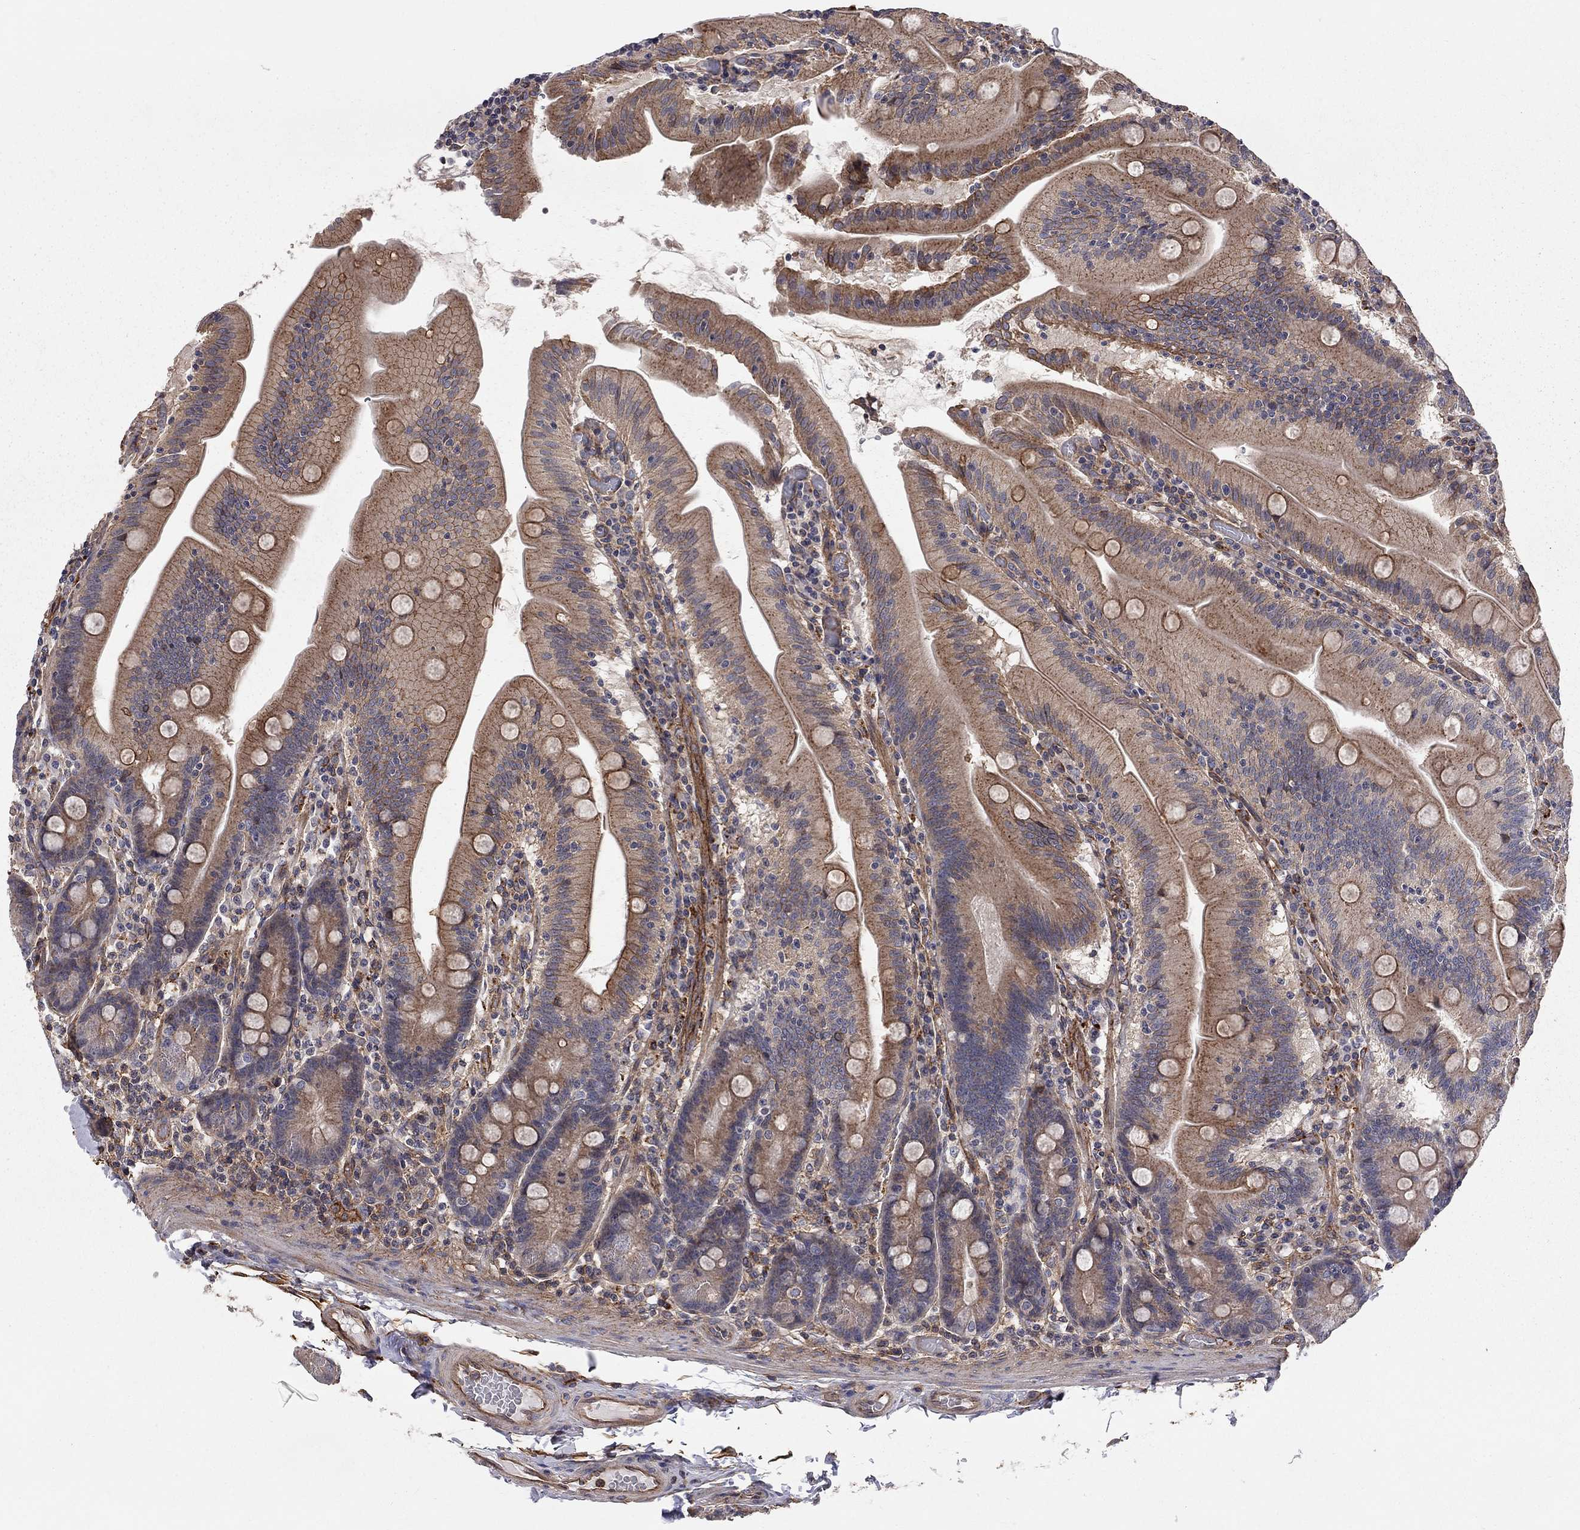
{"staining": {"intensity": "strong", "quantity": "25%-75%", "location": "cytoplasmic/membranous"}, "tissue": "small intestine", "cell_type": "Glandular cells", "image_type": "normal", "snomed": [{"axis": "morphology", "description": "Normal tissue, NOS"}, {"axis": "topography", "description": "Small intestine"}], "caption": "Immunohistochemistry (IHC) histopathology image of benign small intestine: small intestine stained using immunohistochemistry demonstrates high levels of strong protein expression localized specifically in the cytoplasmic/membranous of glandular cells, appearing as a cytoplasmic/membranous brown color.", "gene": "RASEF", "patient": {"sex": "male", "age": 37}}